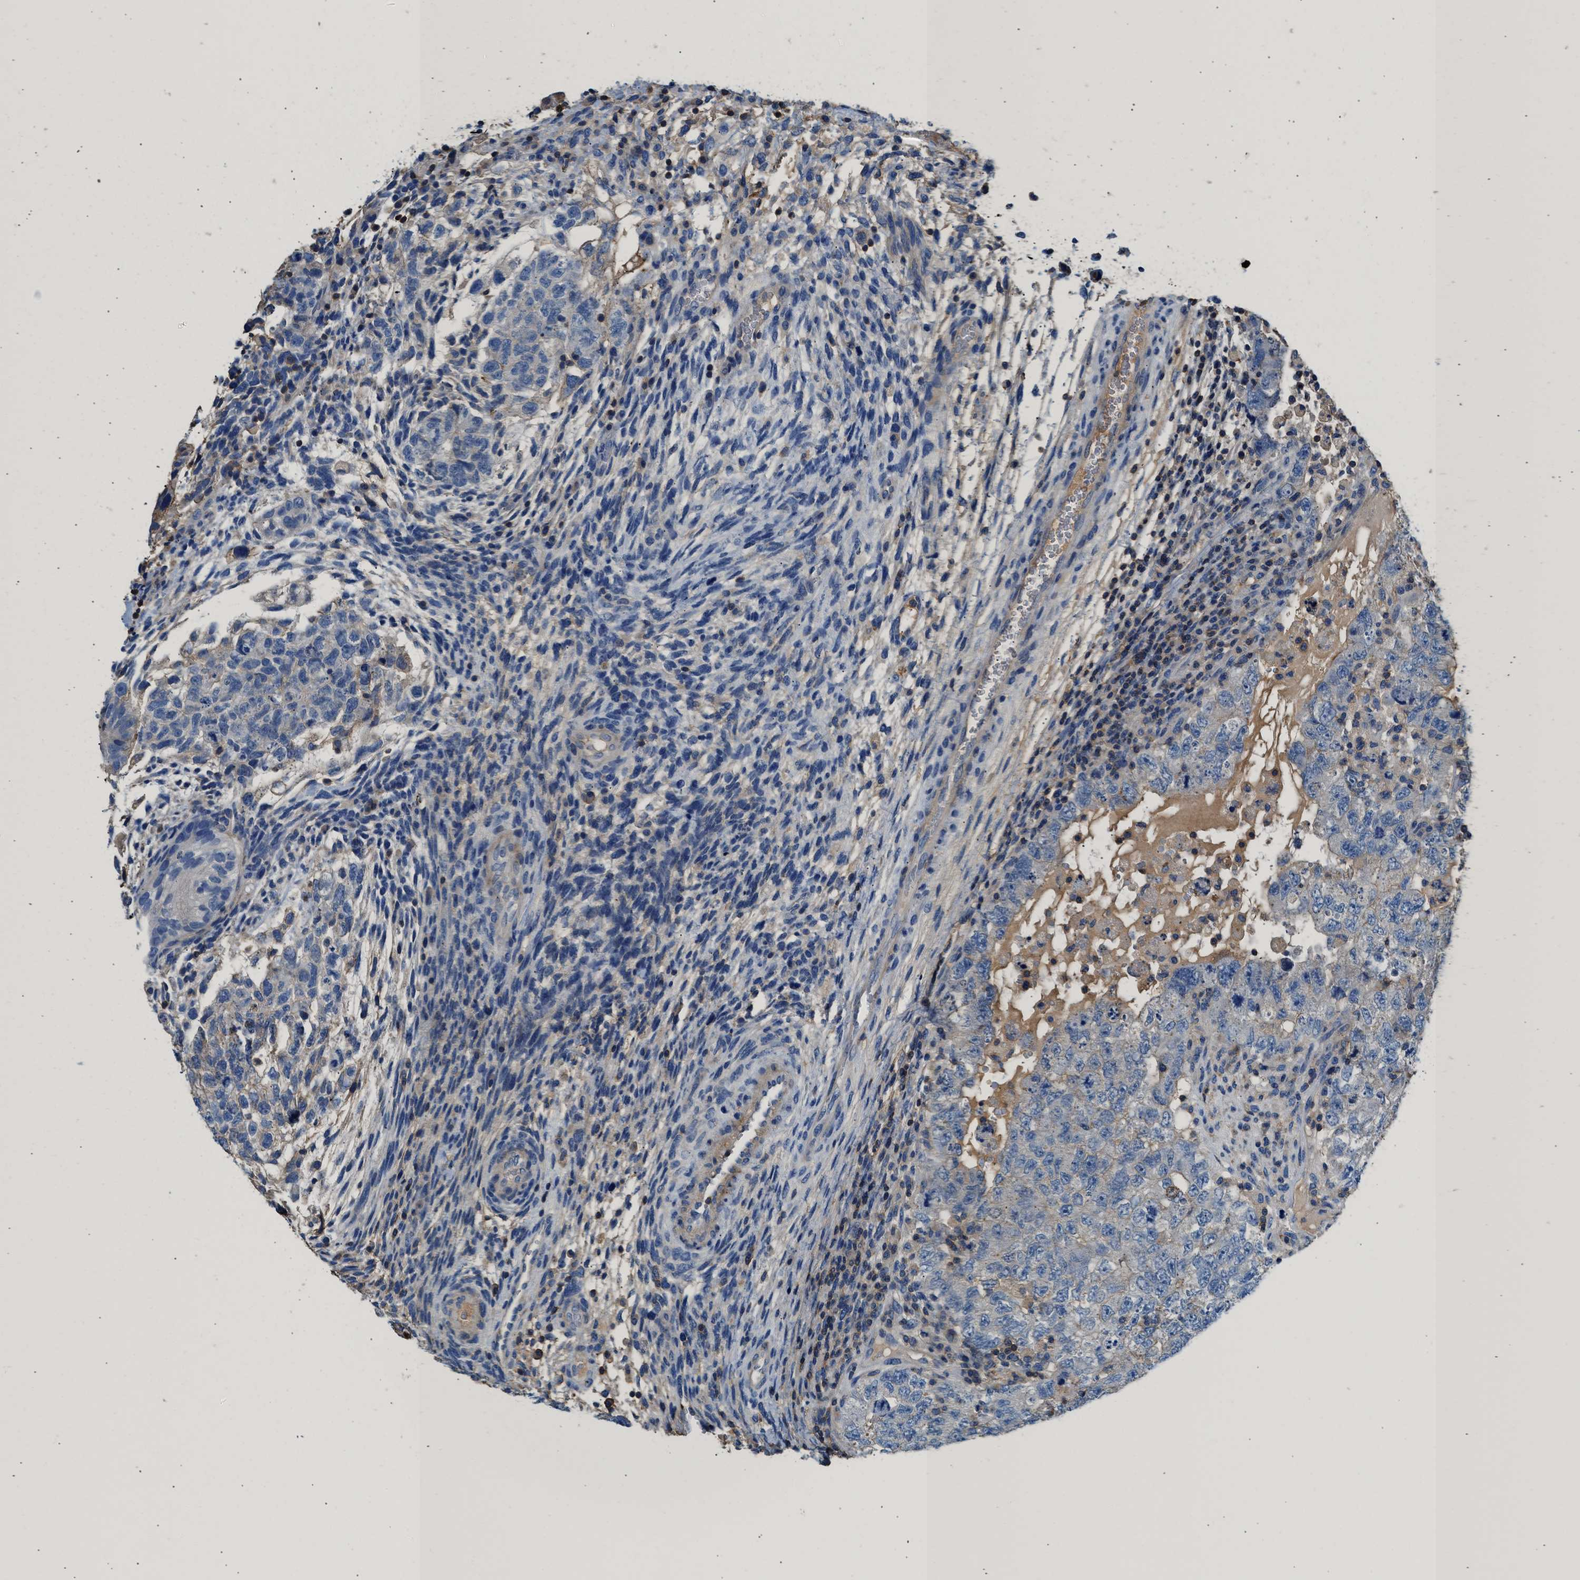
{"staining": {"intensity": "negative", "quantity": "none", "location": "none"}, "tissue": "testis cancer", "cell_type": "Tumor cells", "image_type": "cancer", "snomed": [{"axis": "morphology", "description": "Carcinoma, Embryonal, NOS"}, {"axis": "topography", "description": "Testis"}], "caption": "Histopathology image shows no significant protein positivity in tumor cells of testis cancer. (DAB (3,3'-diaminobenzidine) immunohistochemistry (IHC) with hematoxylin counter stain).", "gene": "KCNQ4", "patient": {"sex": "male", "age": 36}}